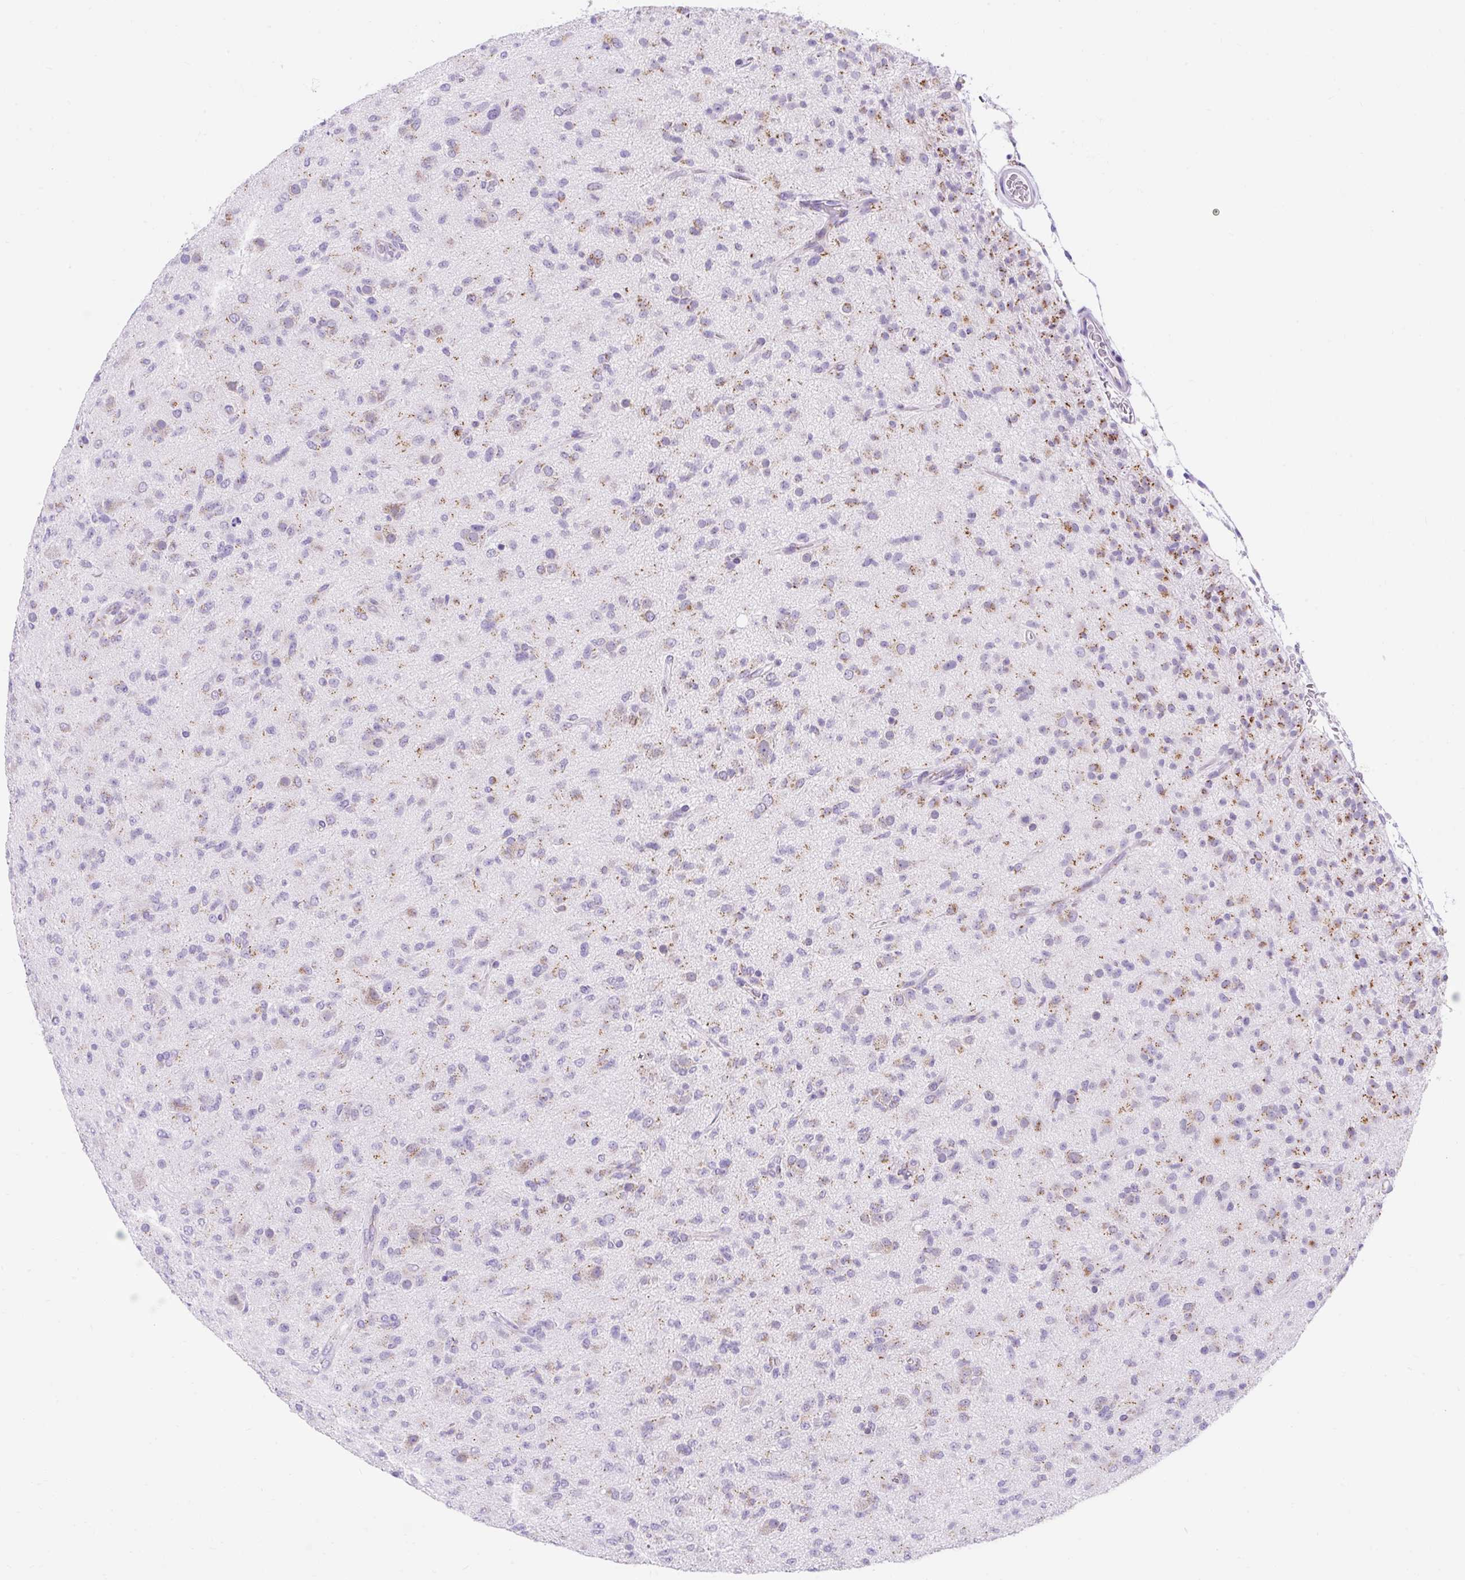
{"staining": {"intensity": "moderate", "quantity": "<25%", "location": "cytoplasmic/membranous"}, "tissue": "glioma", "cell_type": "Tumor cells", "image_type": "cancer", "snomed": [{"axis": "morphology", "description": "Glioma, malignant, Low grade"}, {"axis": "topography", "description": "Brain"}], "caption": "Immunohistochemical staining of malignant low-grade glioma reveals low levels of moderate cytoplasmic/membranous protein positivity in about <25% of tumor cells. The protein of interest is stained brown, and the nuclei are stained in blue (DAB (3,3'-diaminobenzidine) IHC with brightfield microscopy, high magnification).", "gene": "GOLGA8A", "patient": {"sex": "male", "age": 65}}